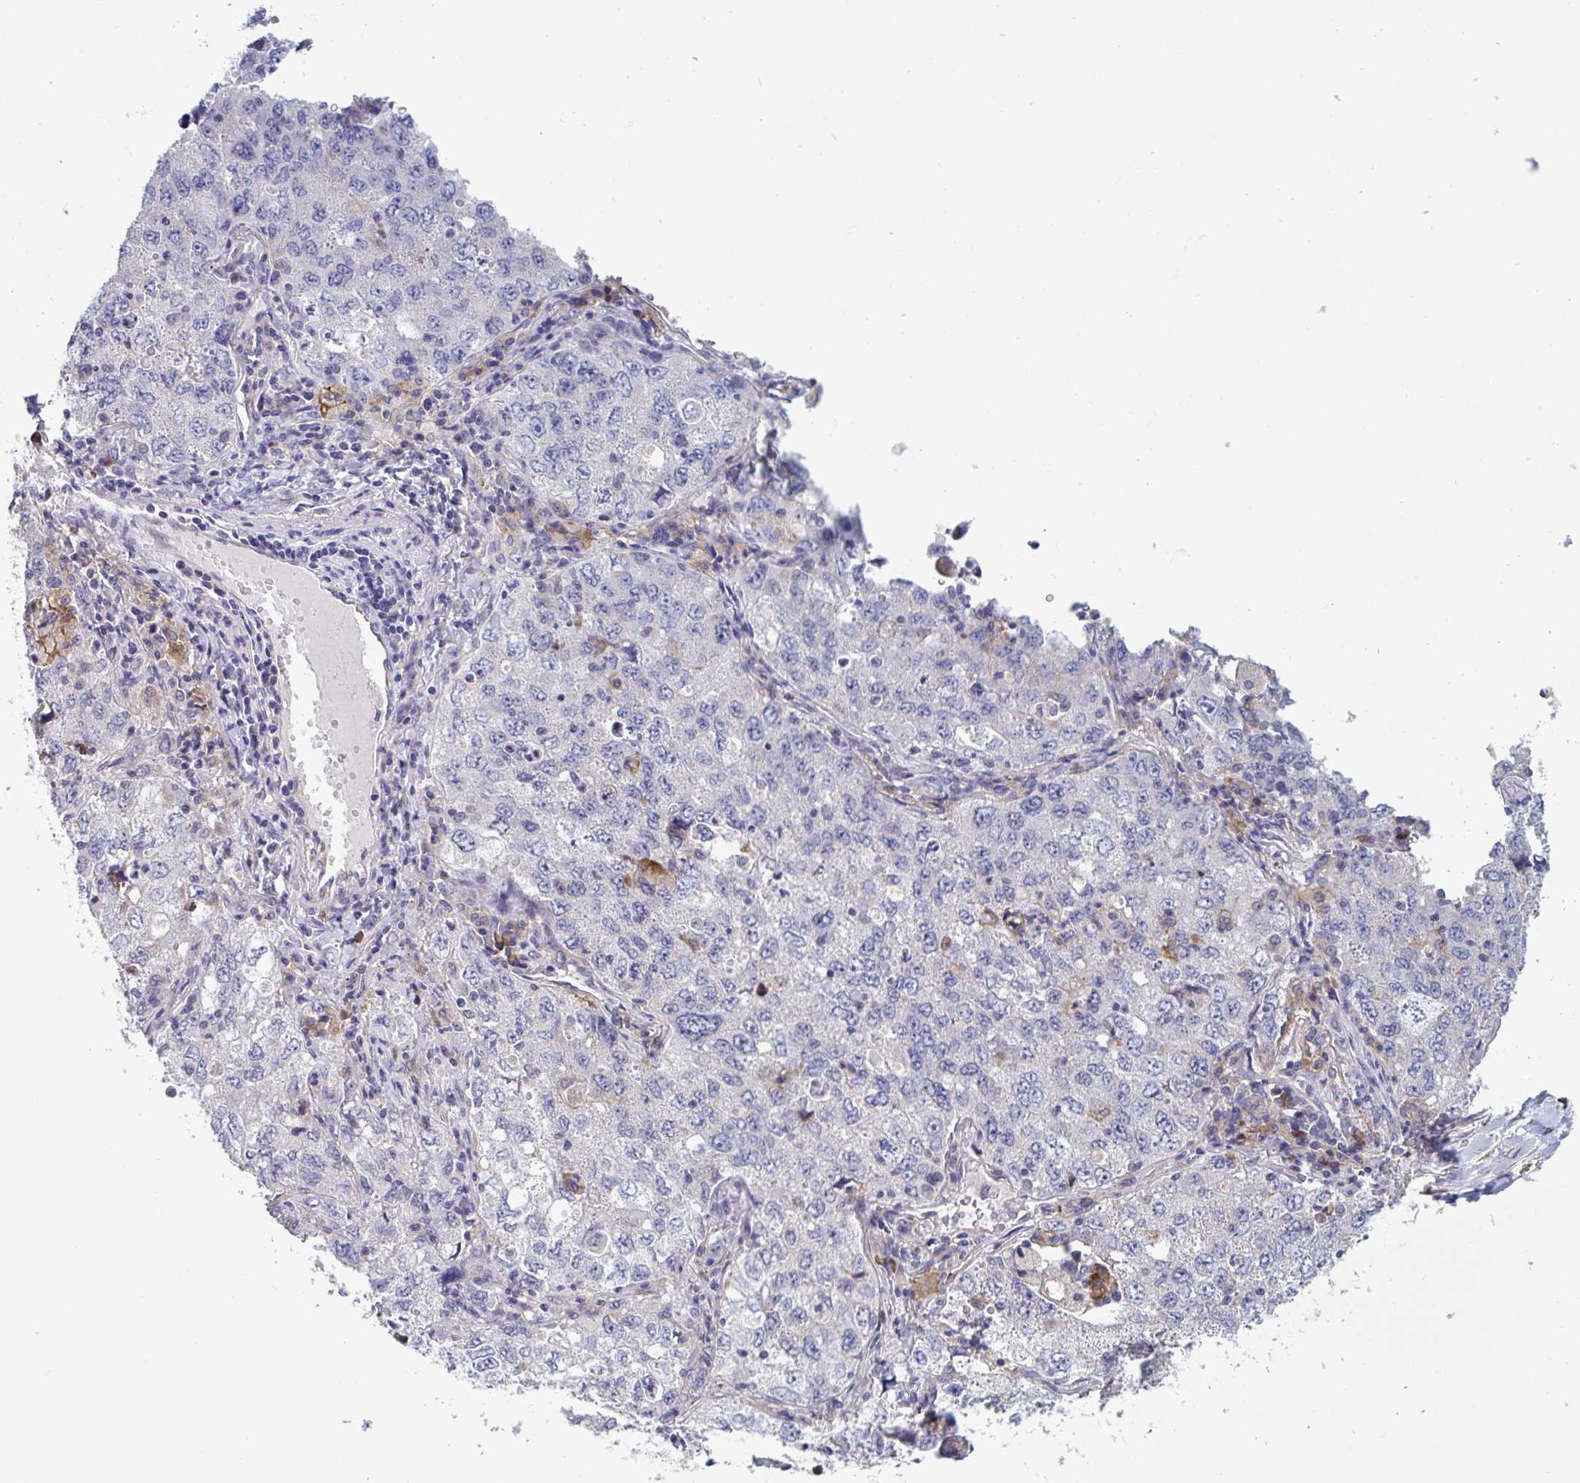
{"staining": {"intensity": "negative", "quantity": "none", "location": "none"}, "tissue": "lung cancer", "cell_type": "Tumor cells", "image_type": "cancer", "snomed": [{"axis": "morphology", "description": "Adenocarcinoma, NOS"}, {"axis": "topography", "description": "Lung"}], "caption": "High power microscopy image of an immunohistochemistry histopathology image of lung cancer, revealing no significant positivity in tumor cells.", "gene": "CD1E", "patient": {"sex": "female", "age": 57}}